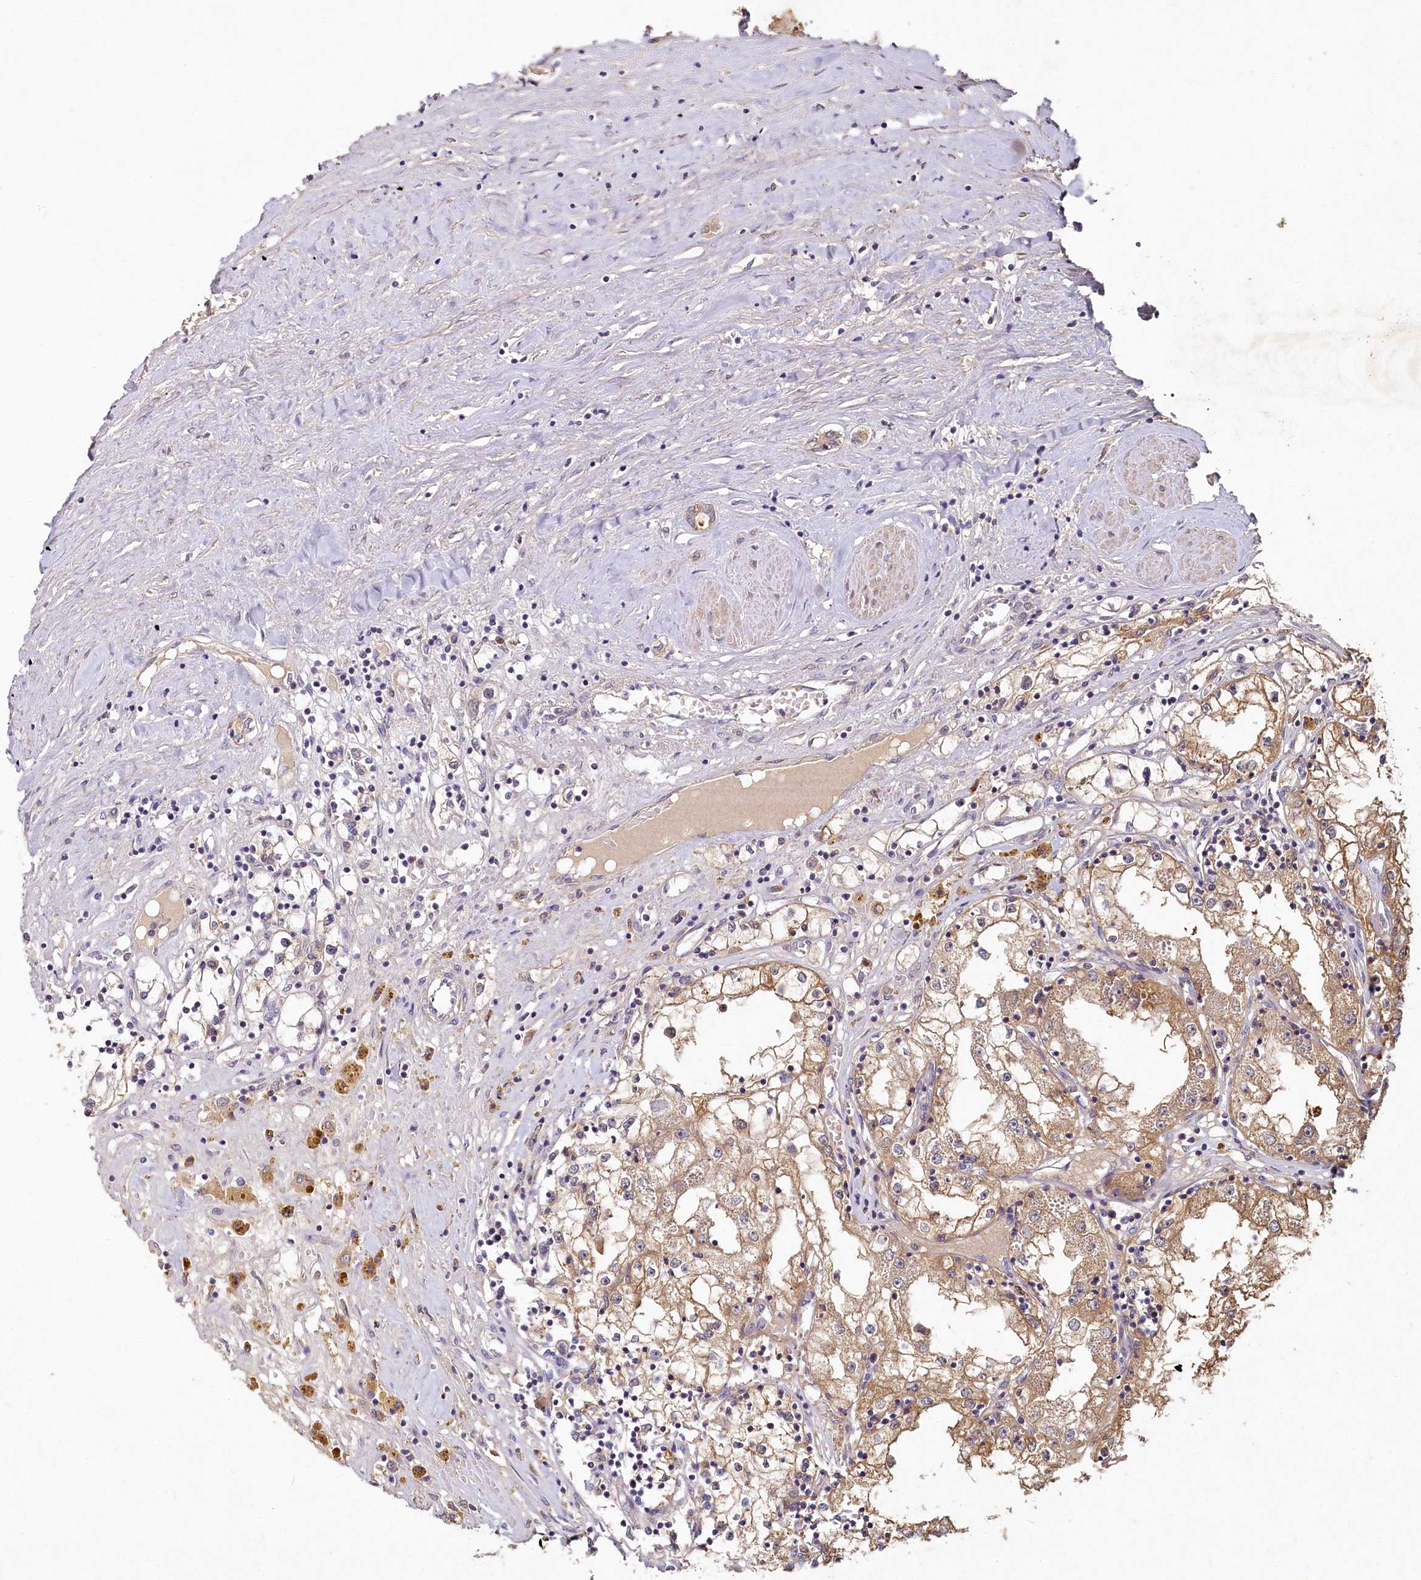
{"staining": {"intensity": "moderate", "quantity": ">75%", "location": "cytoplasmic/membranous"}, "tissue": "renal cancer", "cell_type": "Tumor cells", "image_type": "cancer", "snomed": [{"axis": "morphology", "description": "Adenocarcinoma, NOS"}, {"axis": "topography", "description": "Kidney"}], "caption": "Immunohistochemistry (DAB (3,3'-diaminobenzidine)) staining of renal adenocarcinoma demonstrates moderate cytoplasmic/membranous protein expression in approximately >75% of tumor cells.", "gene": "HERC3", "patient": {"sex": "male", "age": 56}}